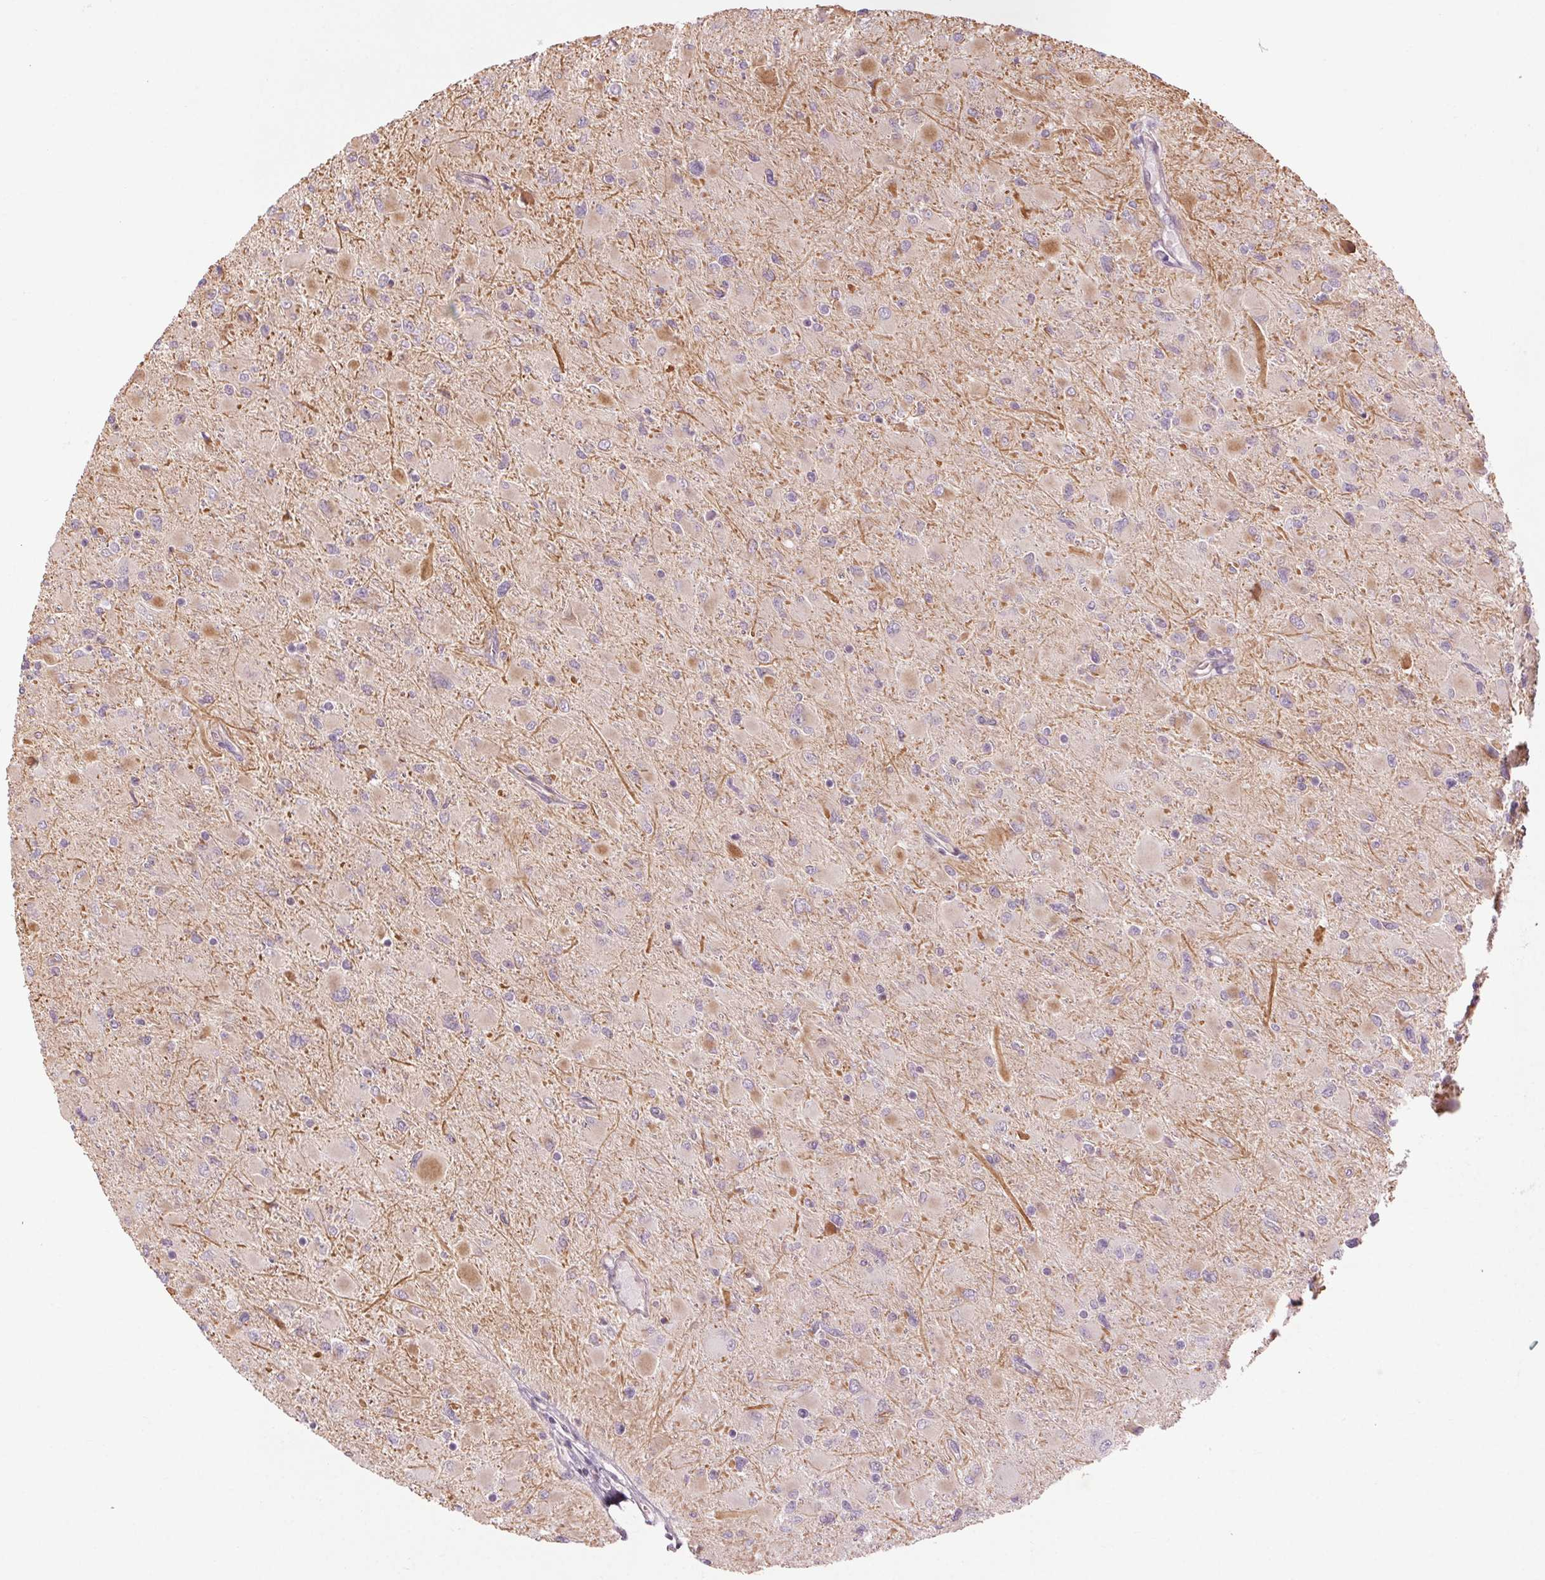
{"staining": {"intensity": "negative", "quantity": "none", "location": "none"}, "tissue": "glioma", "cell_type": "Tumor cells", "image_type": "cancer", "snomed": [{"axis": "morphology", "description": "Glioma, malignant, High grade"}, {"axis": "topography", "description": "Cerebral cortex"}], "caption": "Protein analysis of high-grade glioma (malignant) shows no significant positivity in tumor cells. (DAB IHC with hematoxylin counter stain).", "gene": "CCSER1", "patient": {"sex": "female", "age": 36}}